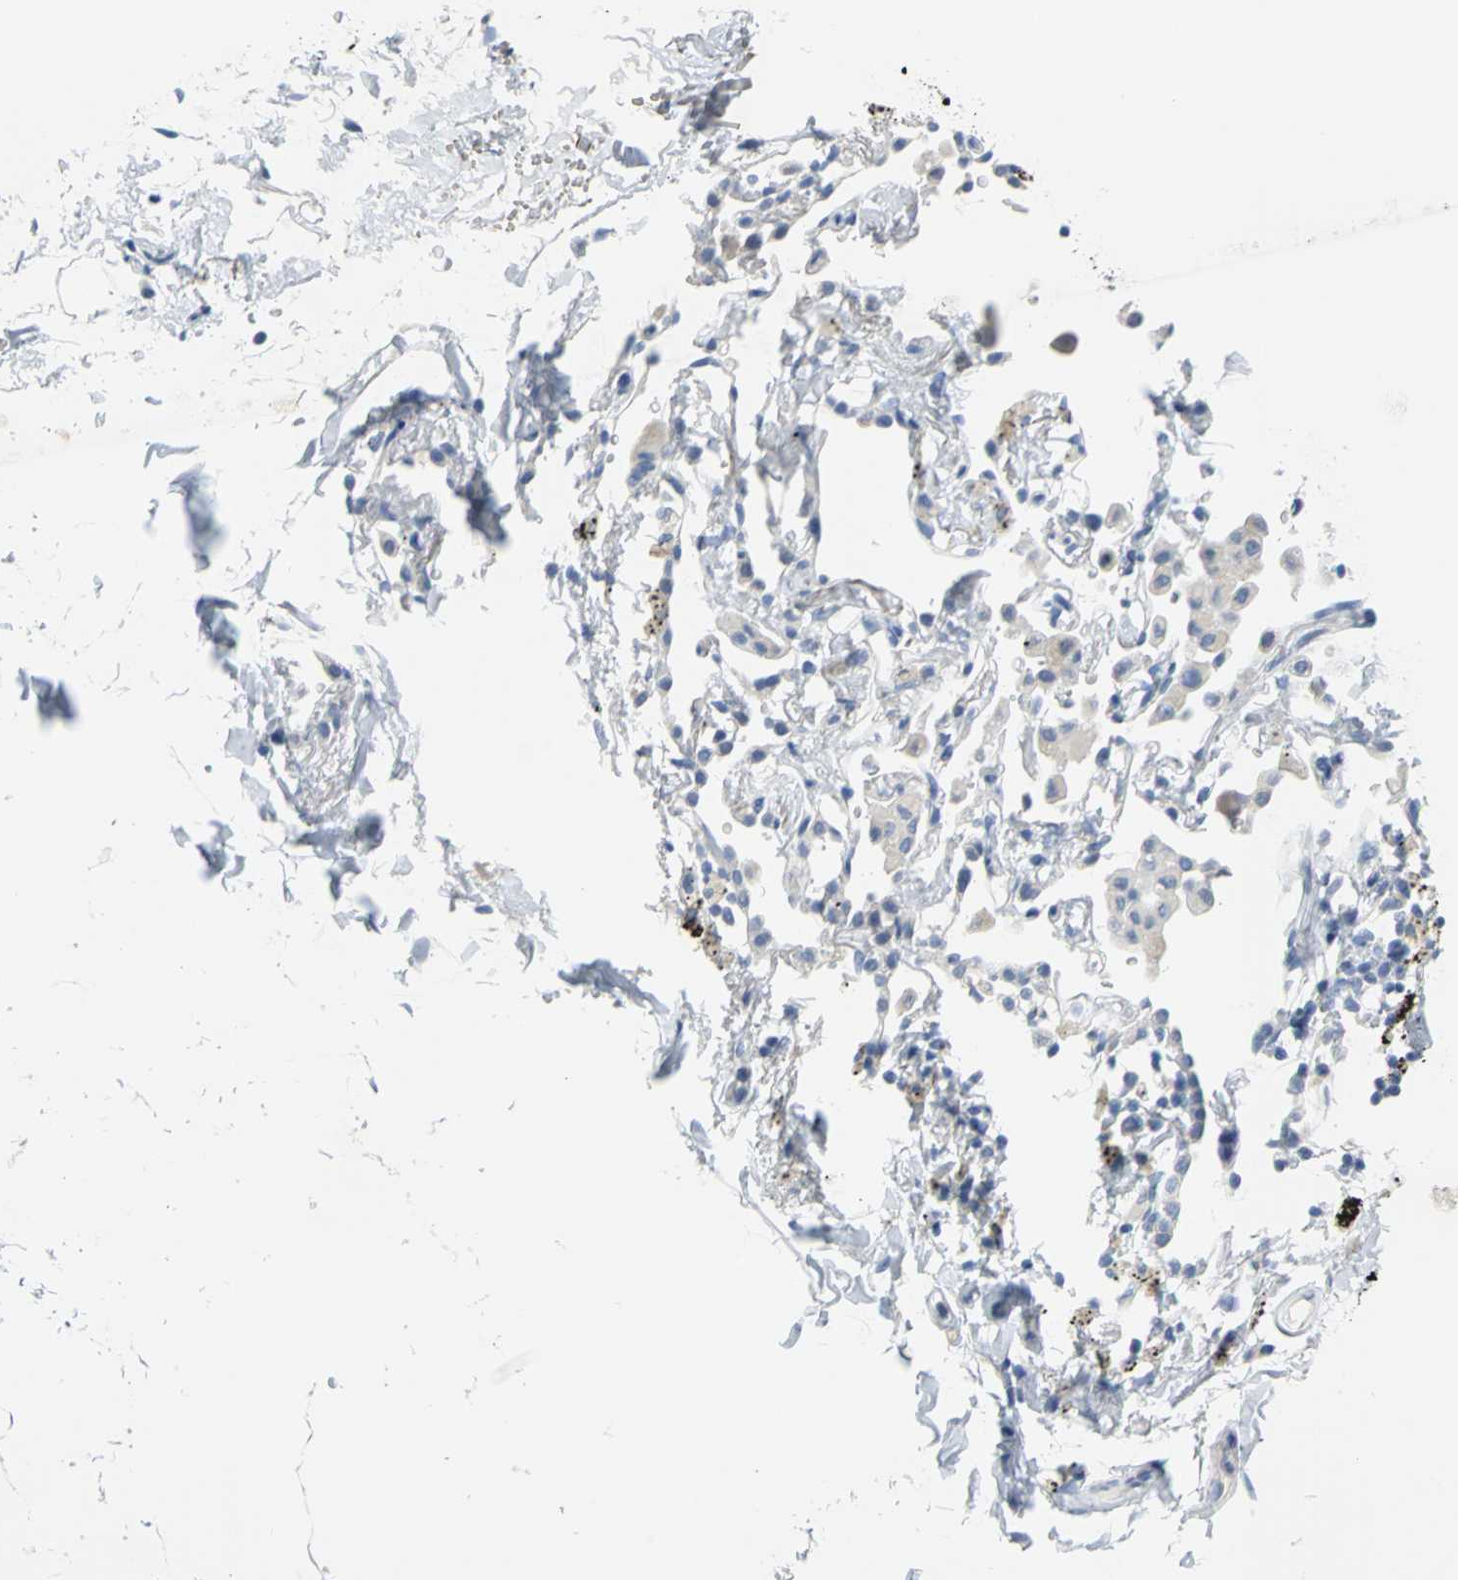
{"staining": {"intensity": "negative", "quantity": "none", "location": "none"}, "tissue": "adipose tissue", "cell_type": "Adipocytes", "image_type": "normal", "snomed": [{"axis": "morphology", "description": "Normal tissue, NOS"}, {"axis": "topography", "description": "Cartilage tissue"}, {"axis": "topography", "description": "Bronchus"}], "caption": "Immunohistochemical staining of normal adipose tissue shows no significant staining in adipocytes. (Brightfield microscopy of DAB (3,3'-diaminobenzidine) IHC at high magnification).", "gene": "PKLR", "patient": {"sex": "female", "age": 73}}